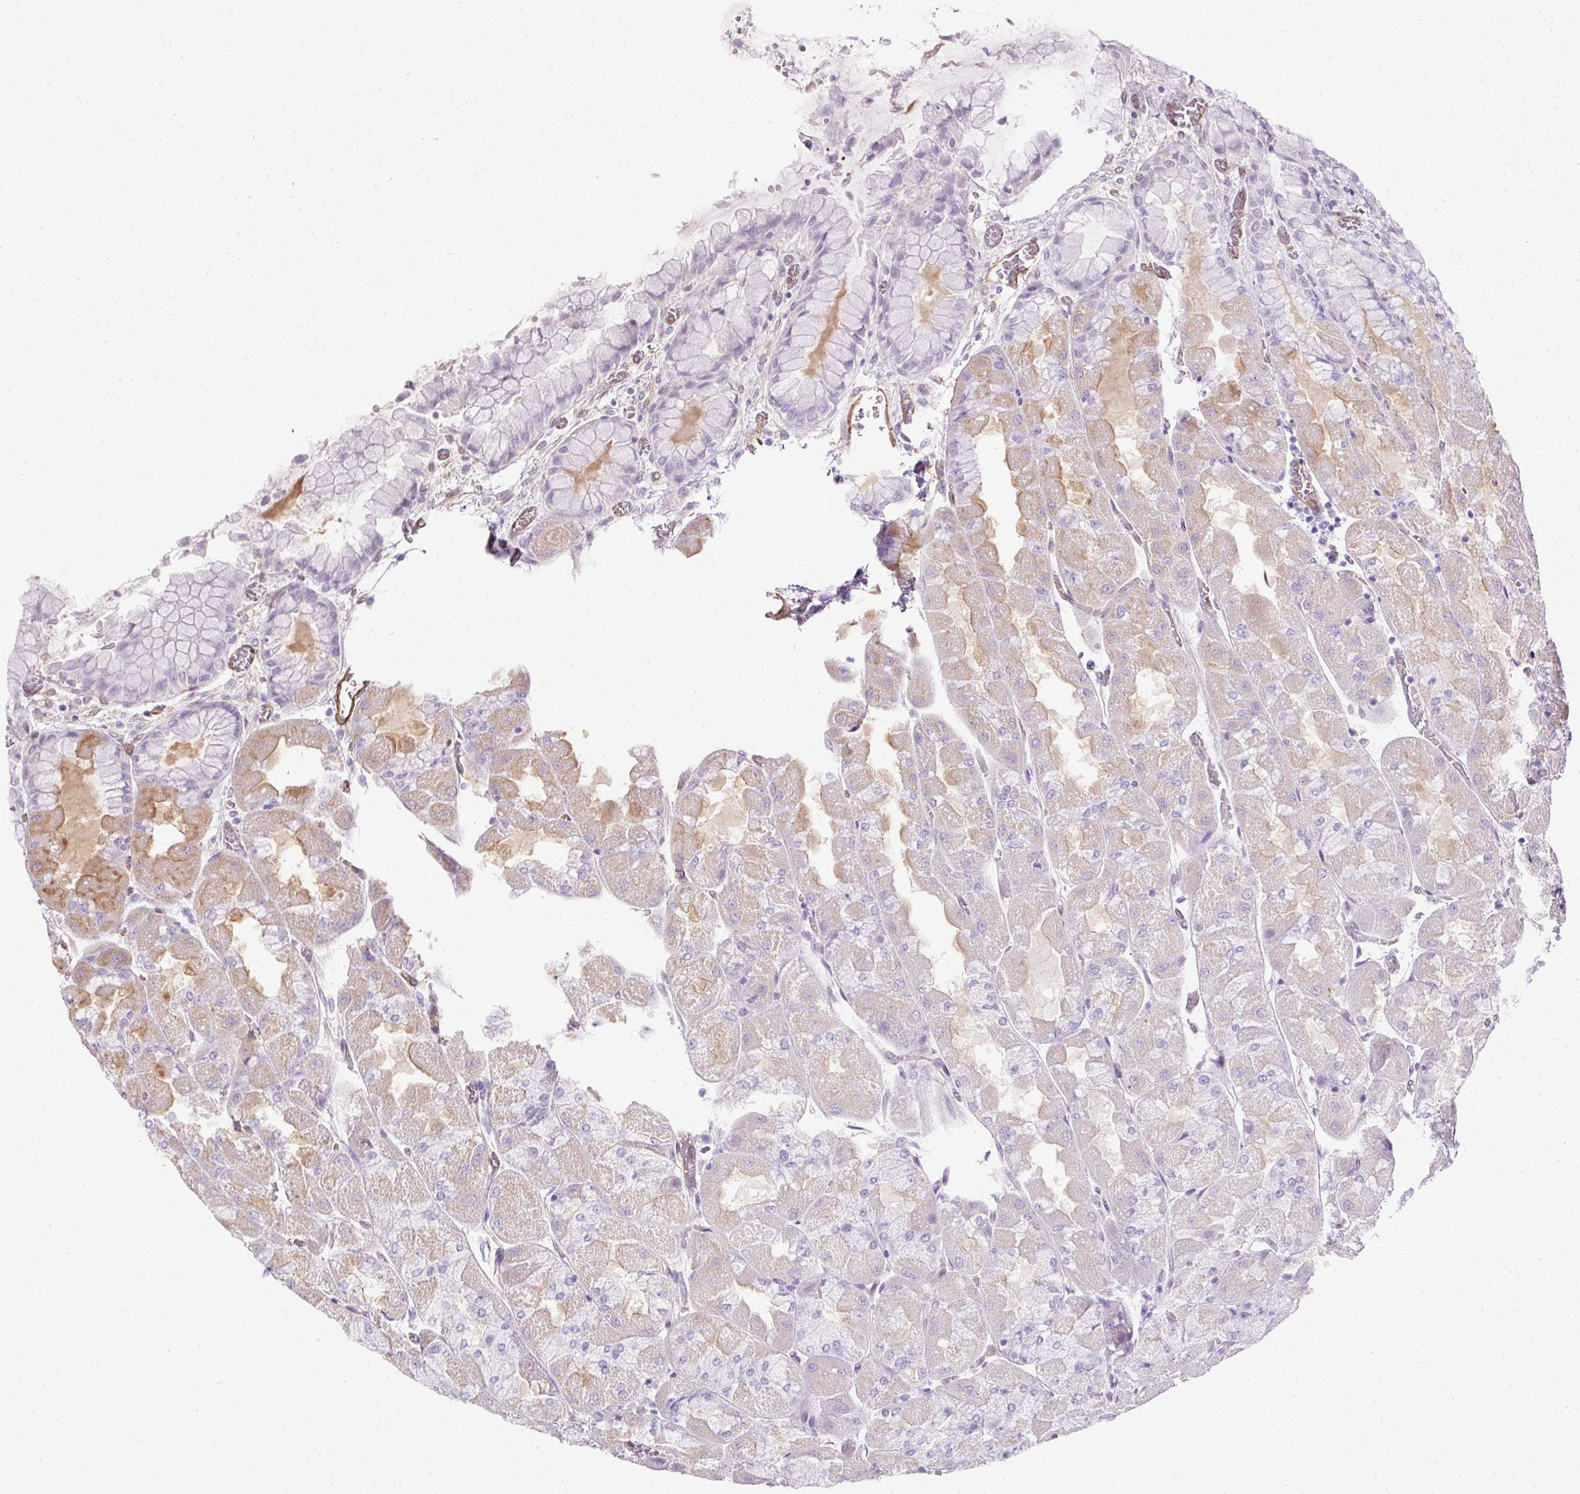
{"staining": {"intensity": "moderate", "quantity": "25%-75%", "location": "cytoplasmic/membranous"}, "tissue": "stomach", "cell_type": "Glandular cells", "image_type": "normal", "snomed": [{"axis": "morphology", "description": "Normal tissue, NOS"}, {"axis": "topography", "description": "Stomach"}], "caption": "The micrograph displays immunohistochemical staining of unremarkable stomach. There is moderate cytoplasmic/membranous staining is seen in approximately 25%-75% of glandular cells.", "gene": "CNN3", "patient": {"sex": "female", "age": 61}}